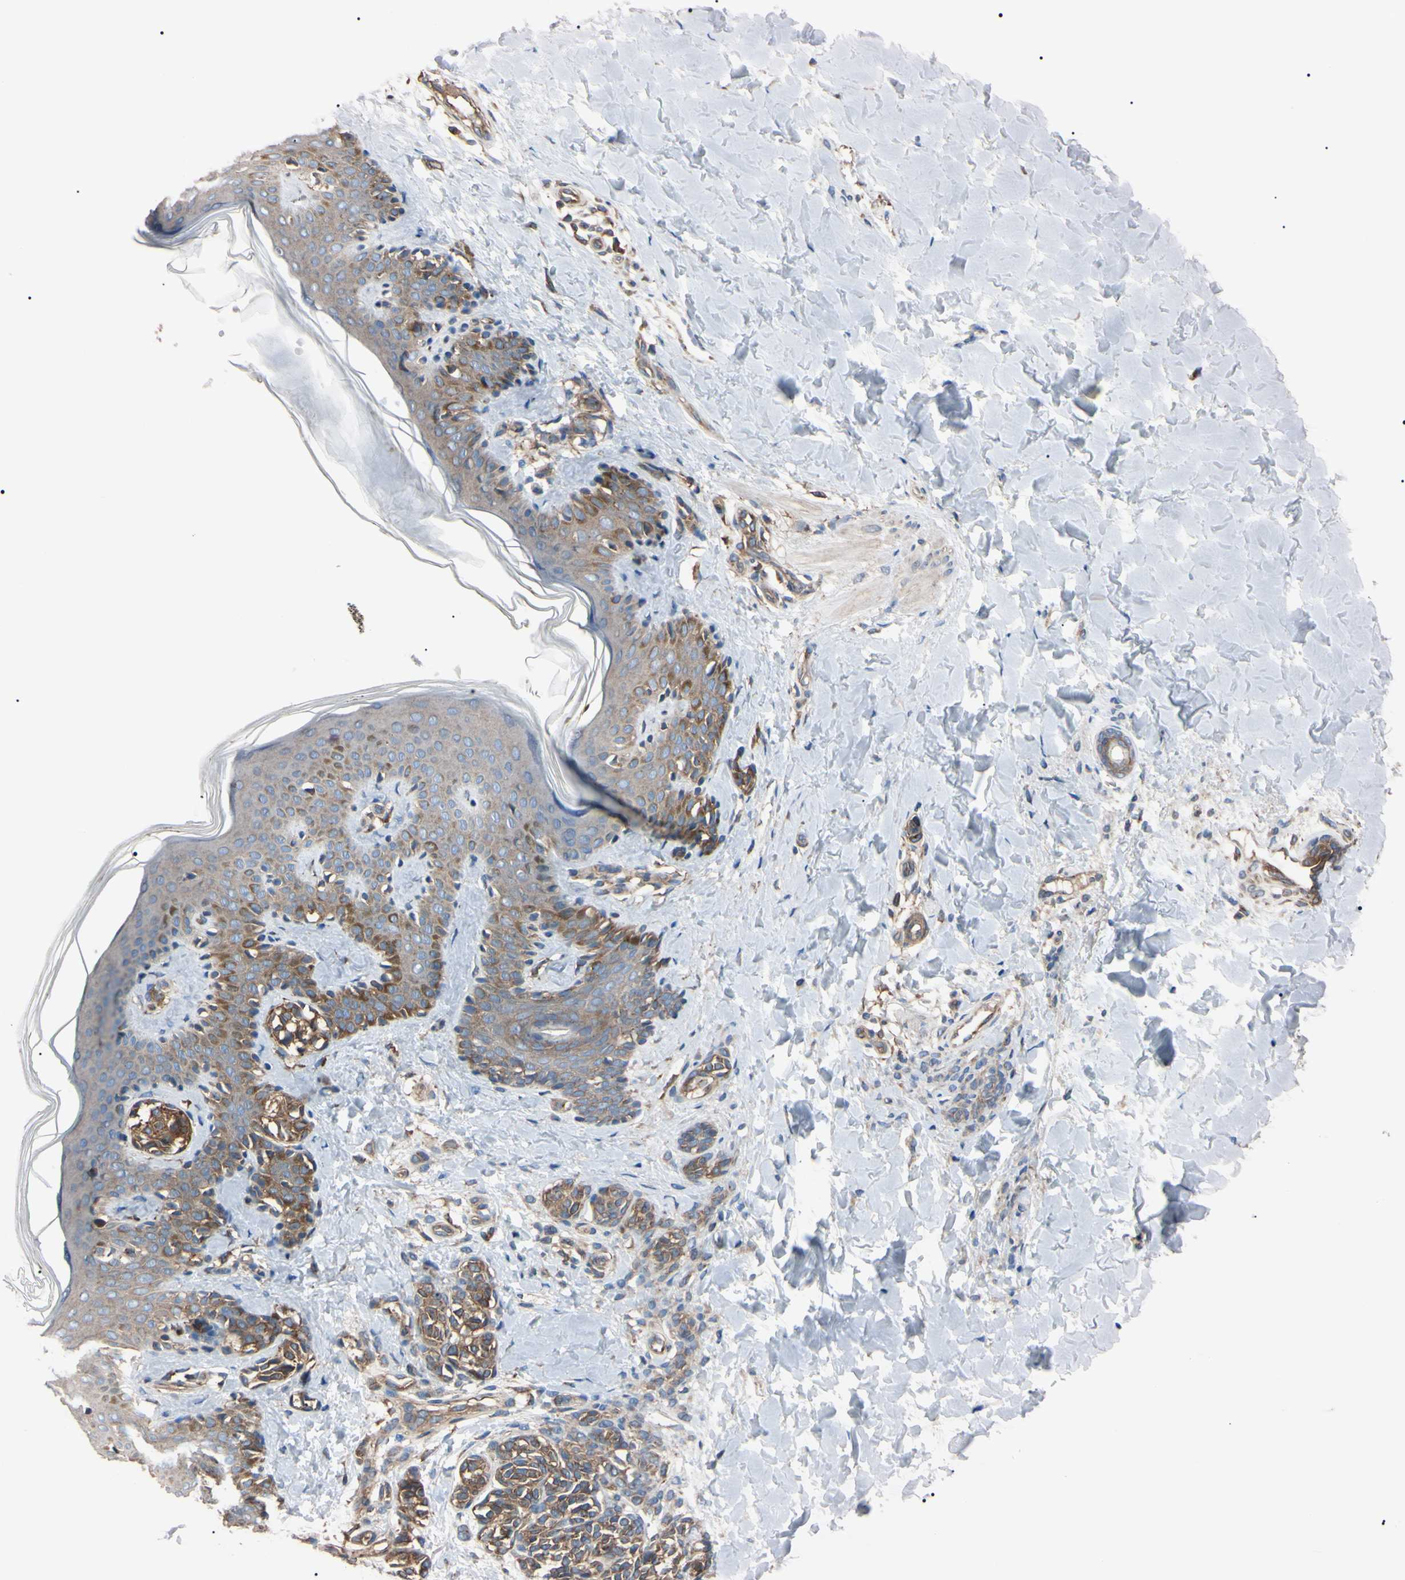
{"staining": {"intensity": "moderate", "quantity": ">75%", "location": "cytoplasmic/membranous"}, "tissue": "skin", "cell_type": "Fibroblasts", "image_type": "normal", "snomed": [{"axis": "morphology", "description": "Normal tissue, NOS"}, {"axis": "topography", "description": "Skin"}], "caption": "Immunohistochemical staining of benign skin shows >75% levels of moderate cytoplasmic/membranous protein positivity in about >75% of fibroblasts.", "gene": "PRKACA", "patient": {"sex": "male", "age": 16}}